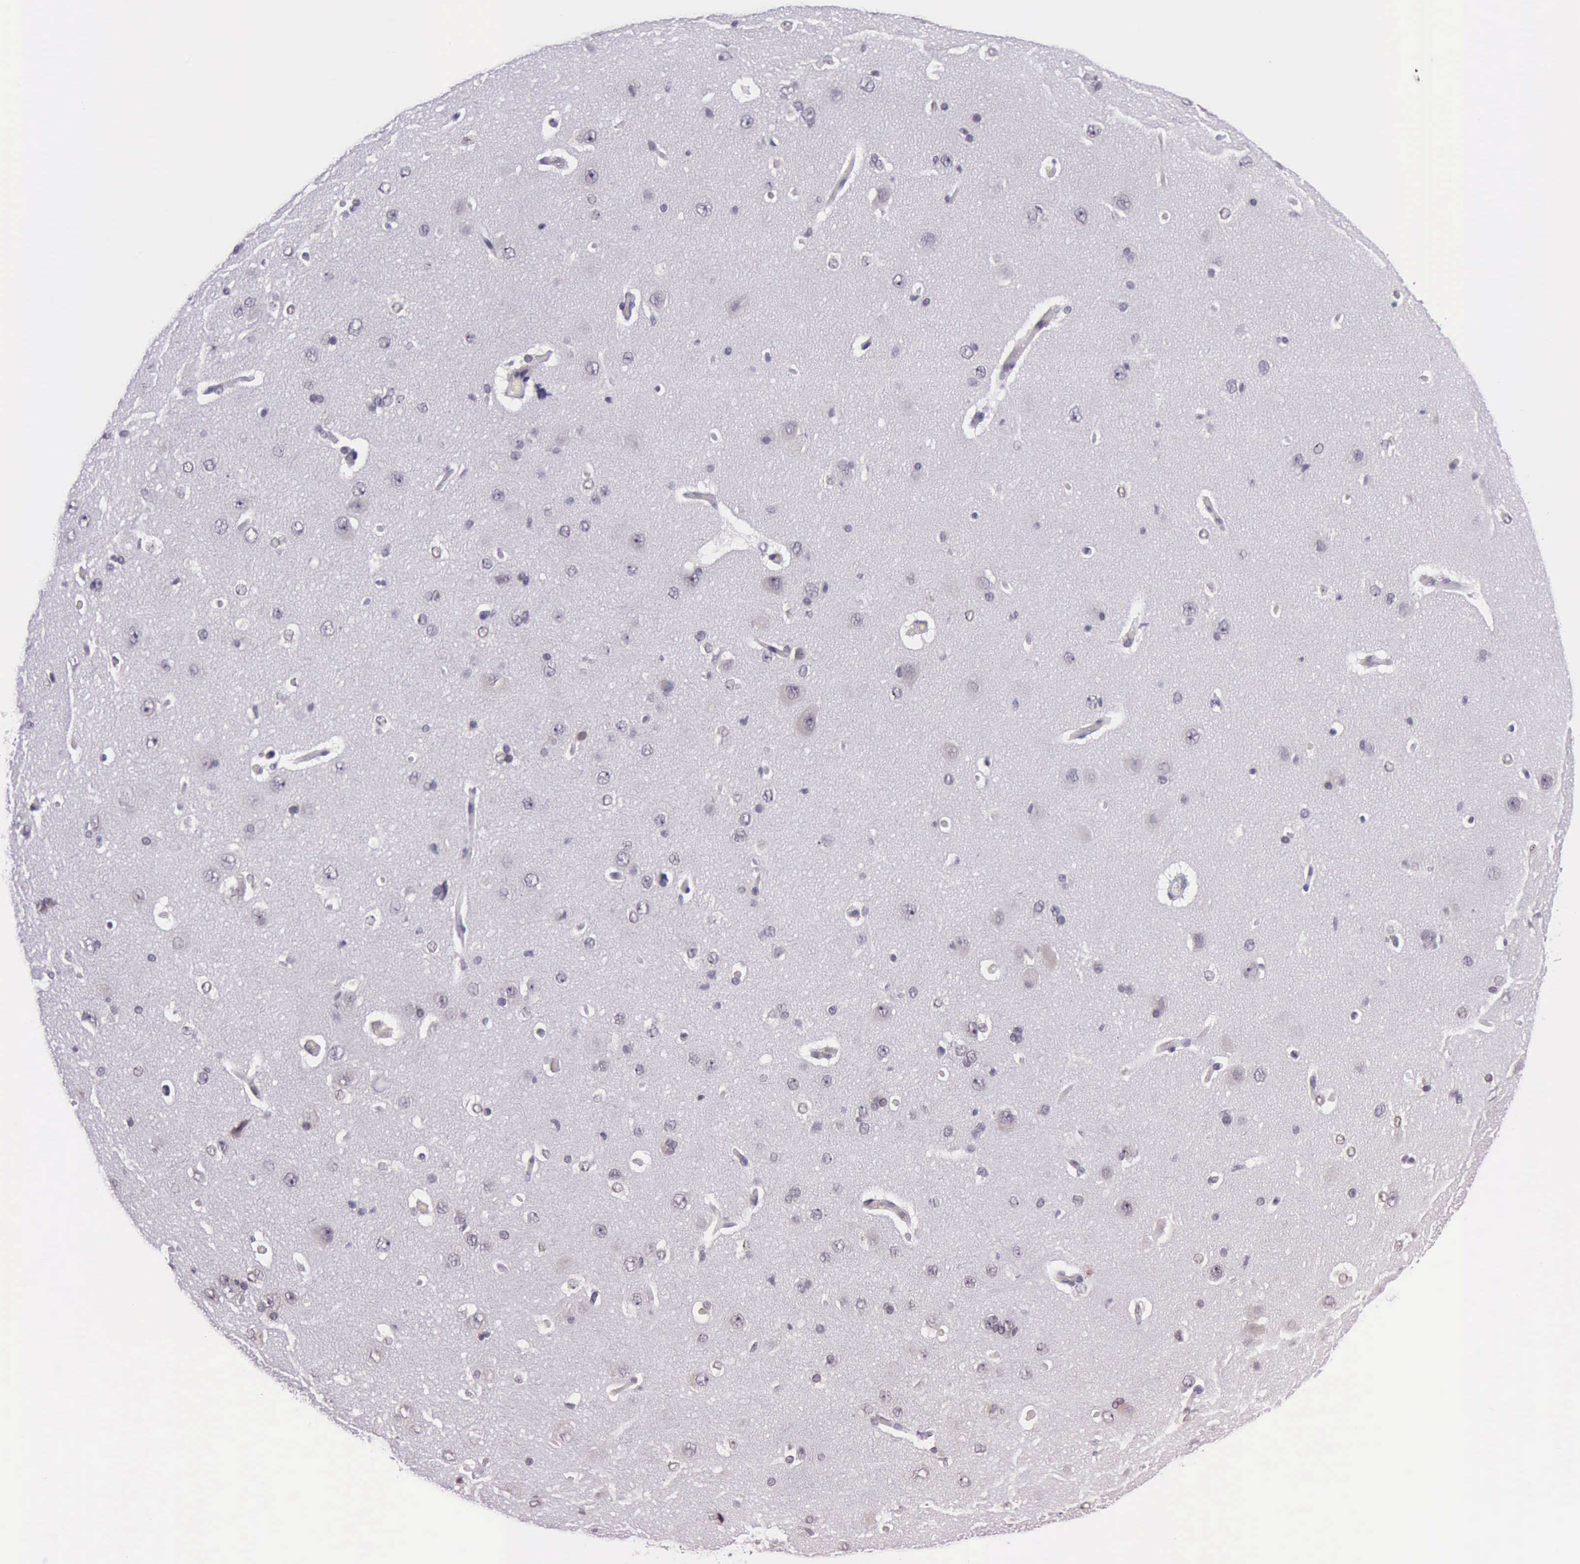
{"staining": {"intensity": "negative", "quantity": "none", "location": "none"}, "tissue": "cerebral cortex", "cell_type": "Endothelial cells", "image_type": "normal", "snomed": [{"axis": "morphology", "description": "Normal tissue, NOS"}, {"axis": "topography", "description": "Cerebral cortex"}], "caption": "Immunohistochemical staining of benign cerebral cortex displays no significant staining in endothelial cells.", "gene": "PARP1", "patient": {"sex": "female", "age": 45}}